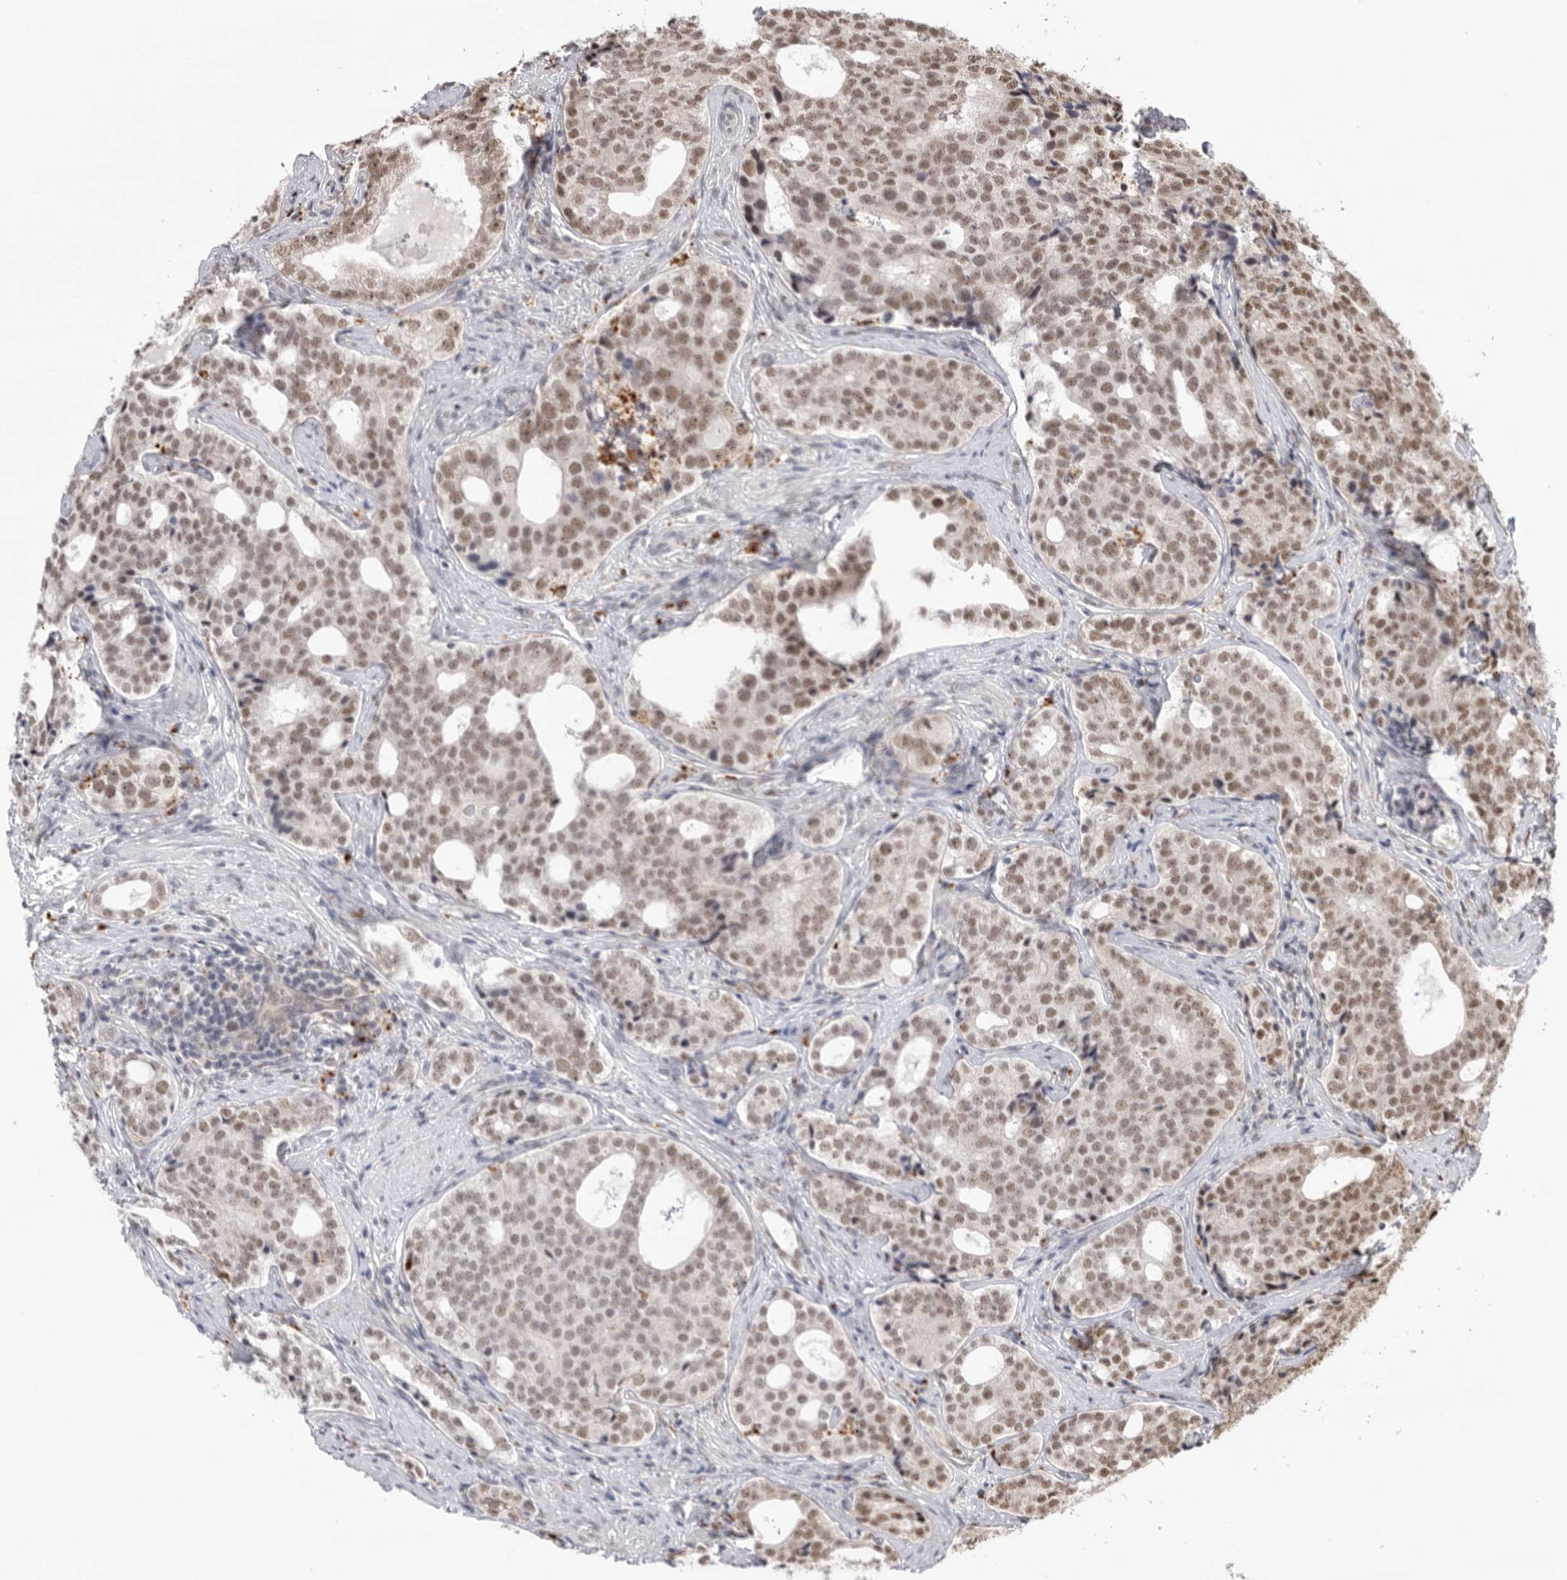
{"staining": {"intensity": "moderate", "quantity": ">75%", "location": "nuclear"}, "tissue": "prostate cancer", "cell_type": "Tumor cells", "image_type": "cancer", "snomed": [{"axis": "morphology", "description": "Adenocarcinoma, High grade"}, {"axis": "topography", "description": "Prostate"}], "caption": "This histopathology image demonstrates prostate cancer stained with IHC to label a protein in brown. The nuclear of tumor cells show moderate positivity for the protein. Nuclei are counter-stained blue.", "gene": "BCLAF3", "patient": {"sex": "male", "age": 56}}